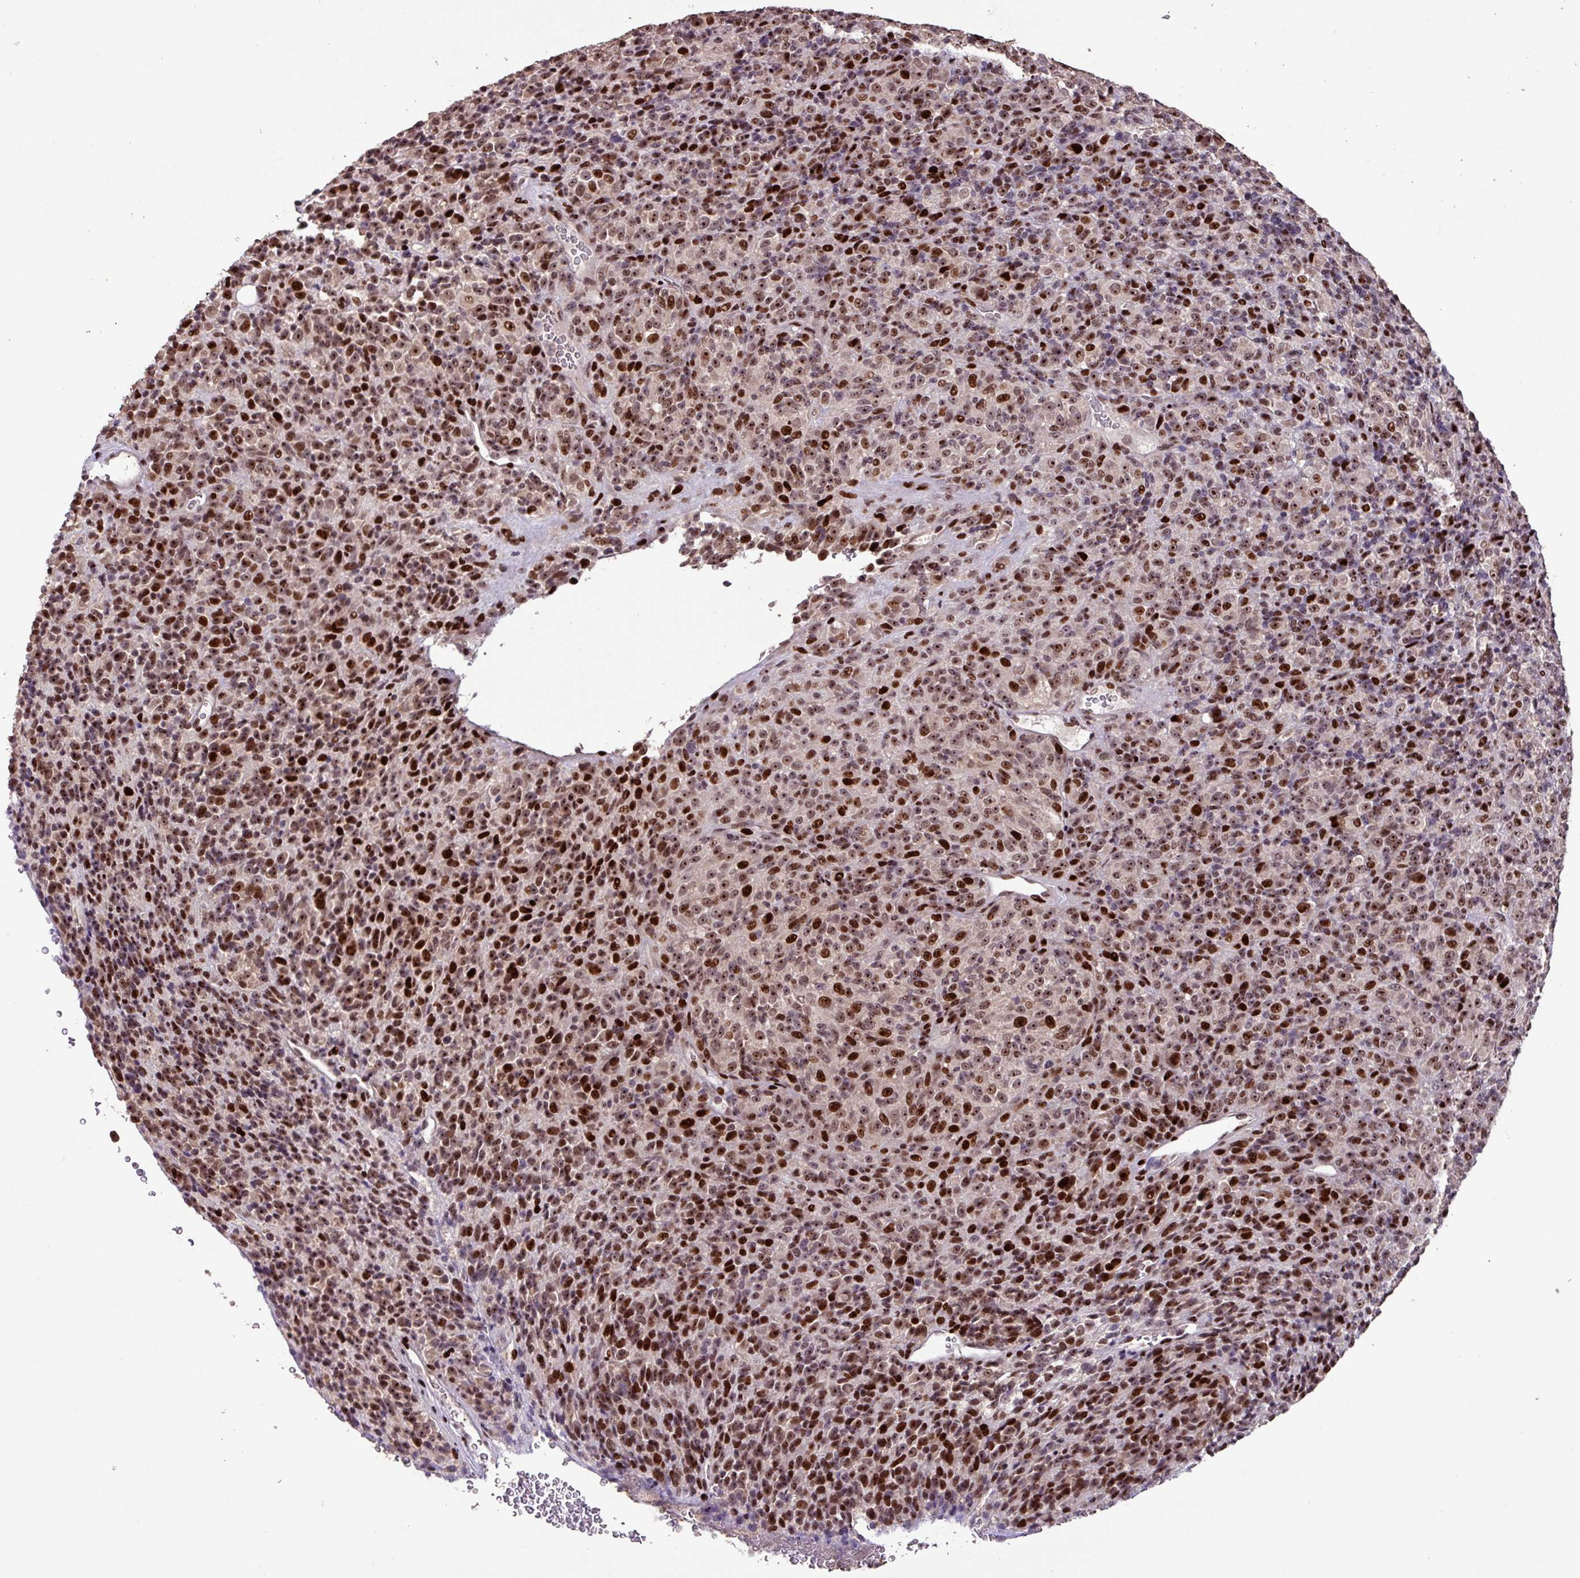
{"staining": {"intensity": "strong", "quantity": ">75%", "location": "nuclear"}, "tissue": "melanoma", "cell_type": "Tumor cells", "image_type": "cancer", "snomed": [{"axis": "morphology", "description": "Malignant melanoma, Metastatic site"}, {"axis": "topography", "description": "Brain"}], "caption": "The immunohistochemical stain highlights strong nuclear staining in tumor cells of malignant melanoma (metastatic site) tissue.", "gene": "ZNF709", "patient": {"sex": "female", "age": 56}}